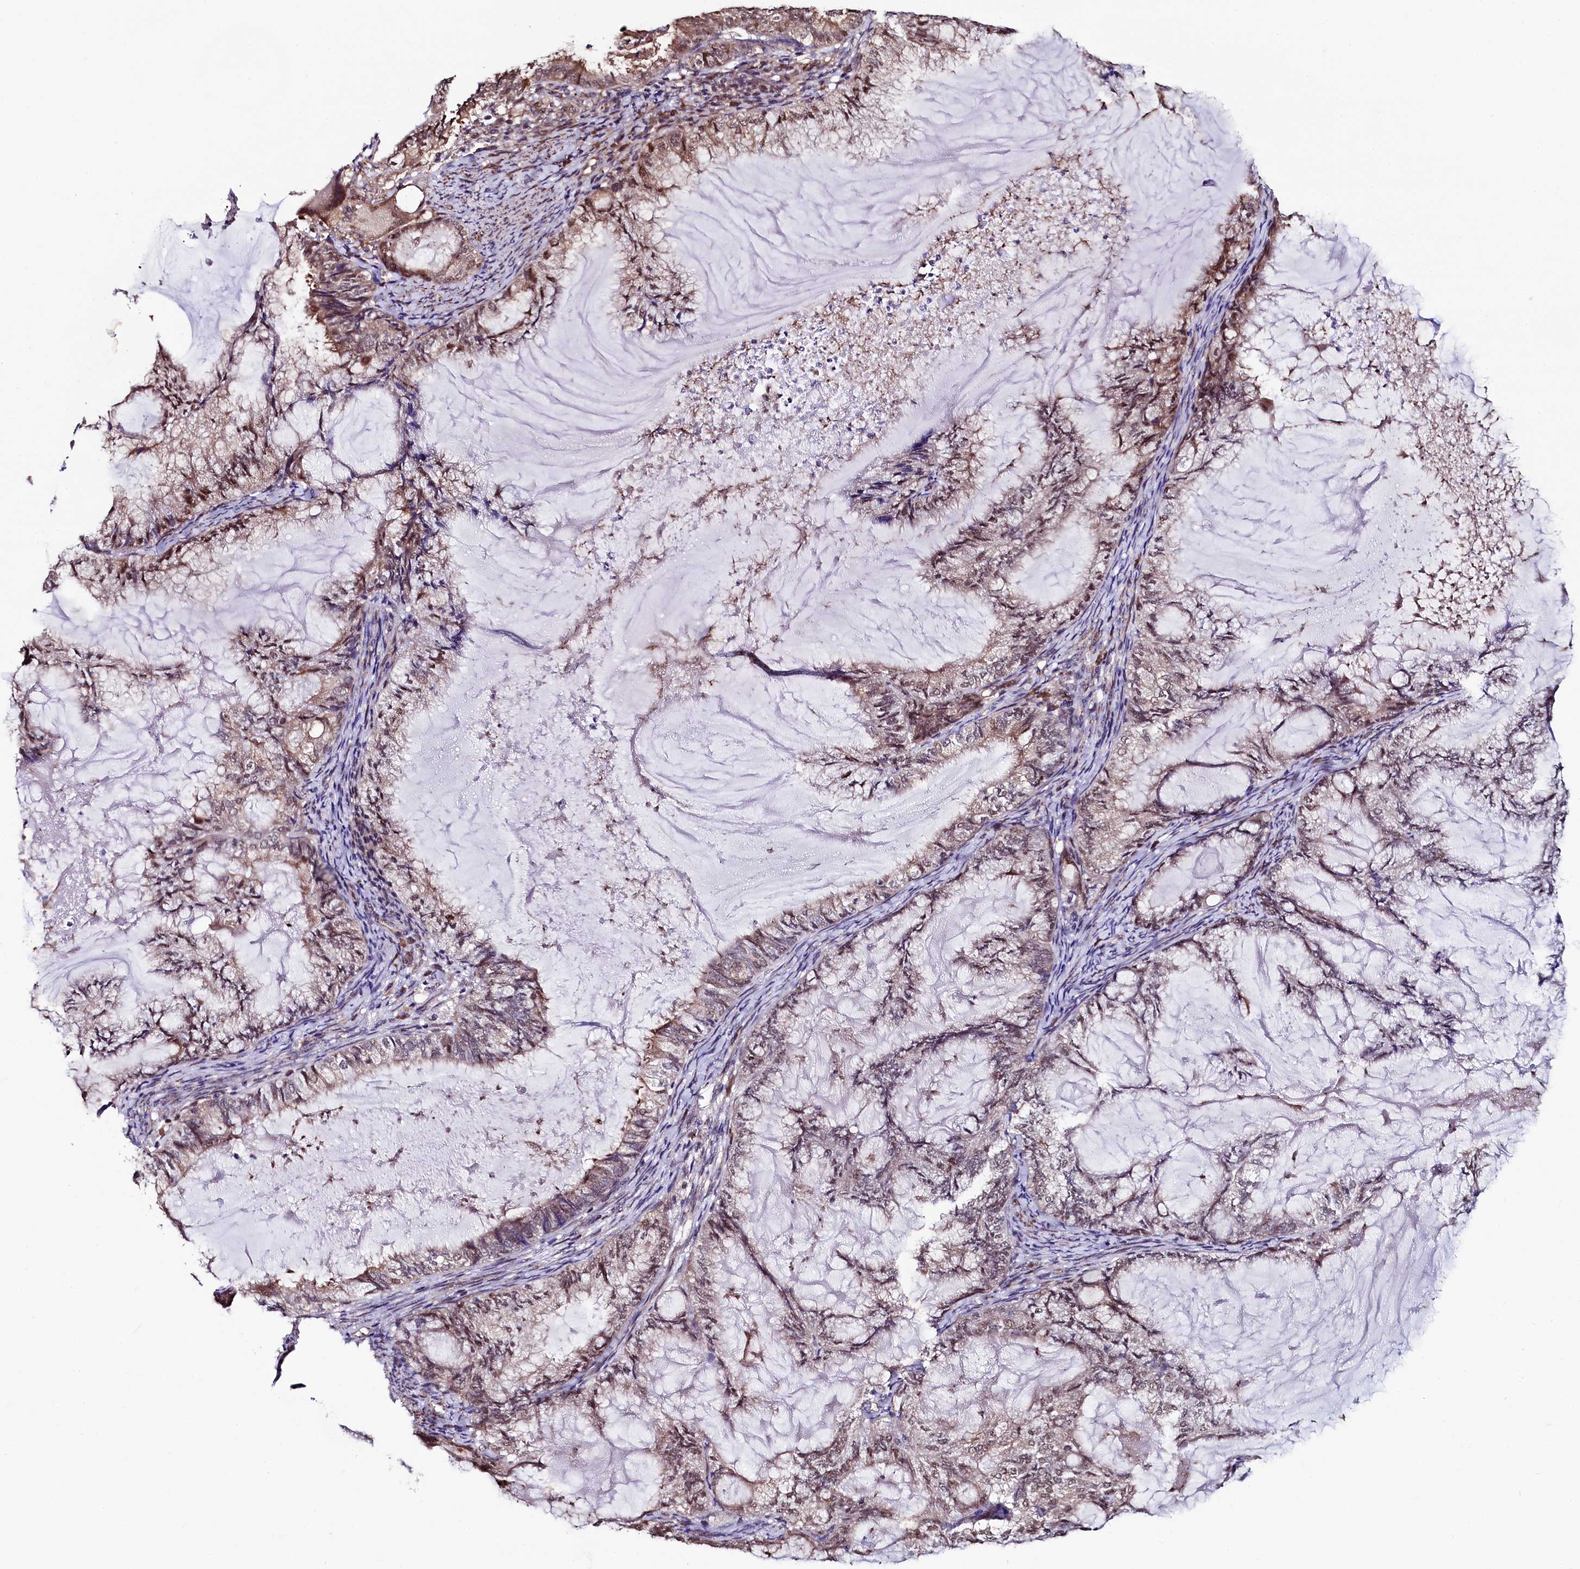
{"staining": {"intensity": "moderate", "quantity": "25%-75%", "location": "nuclear"}, "tissue": "endometrial cancer", "cell_type": "Tumor cells", "image_type": "cancer", "snomed": [{"axis": "morphology", "description": "Adenocarcinoma, NOS"}, {"axis": "topography", "description": "Endometrium"}], "caption": "Protein expression analysis of human endometrial cancer reveals moderate nuclear staining in about 25%-75% of tumor cells.", "gene": "LEO1", "patient": {"sex": "female", "age": 86}}